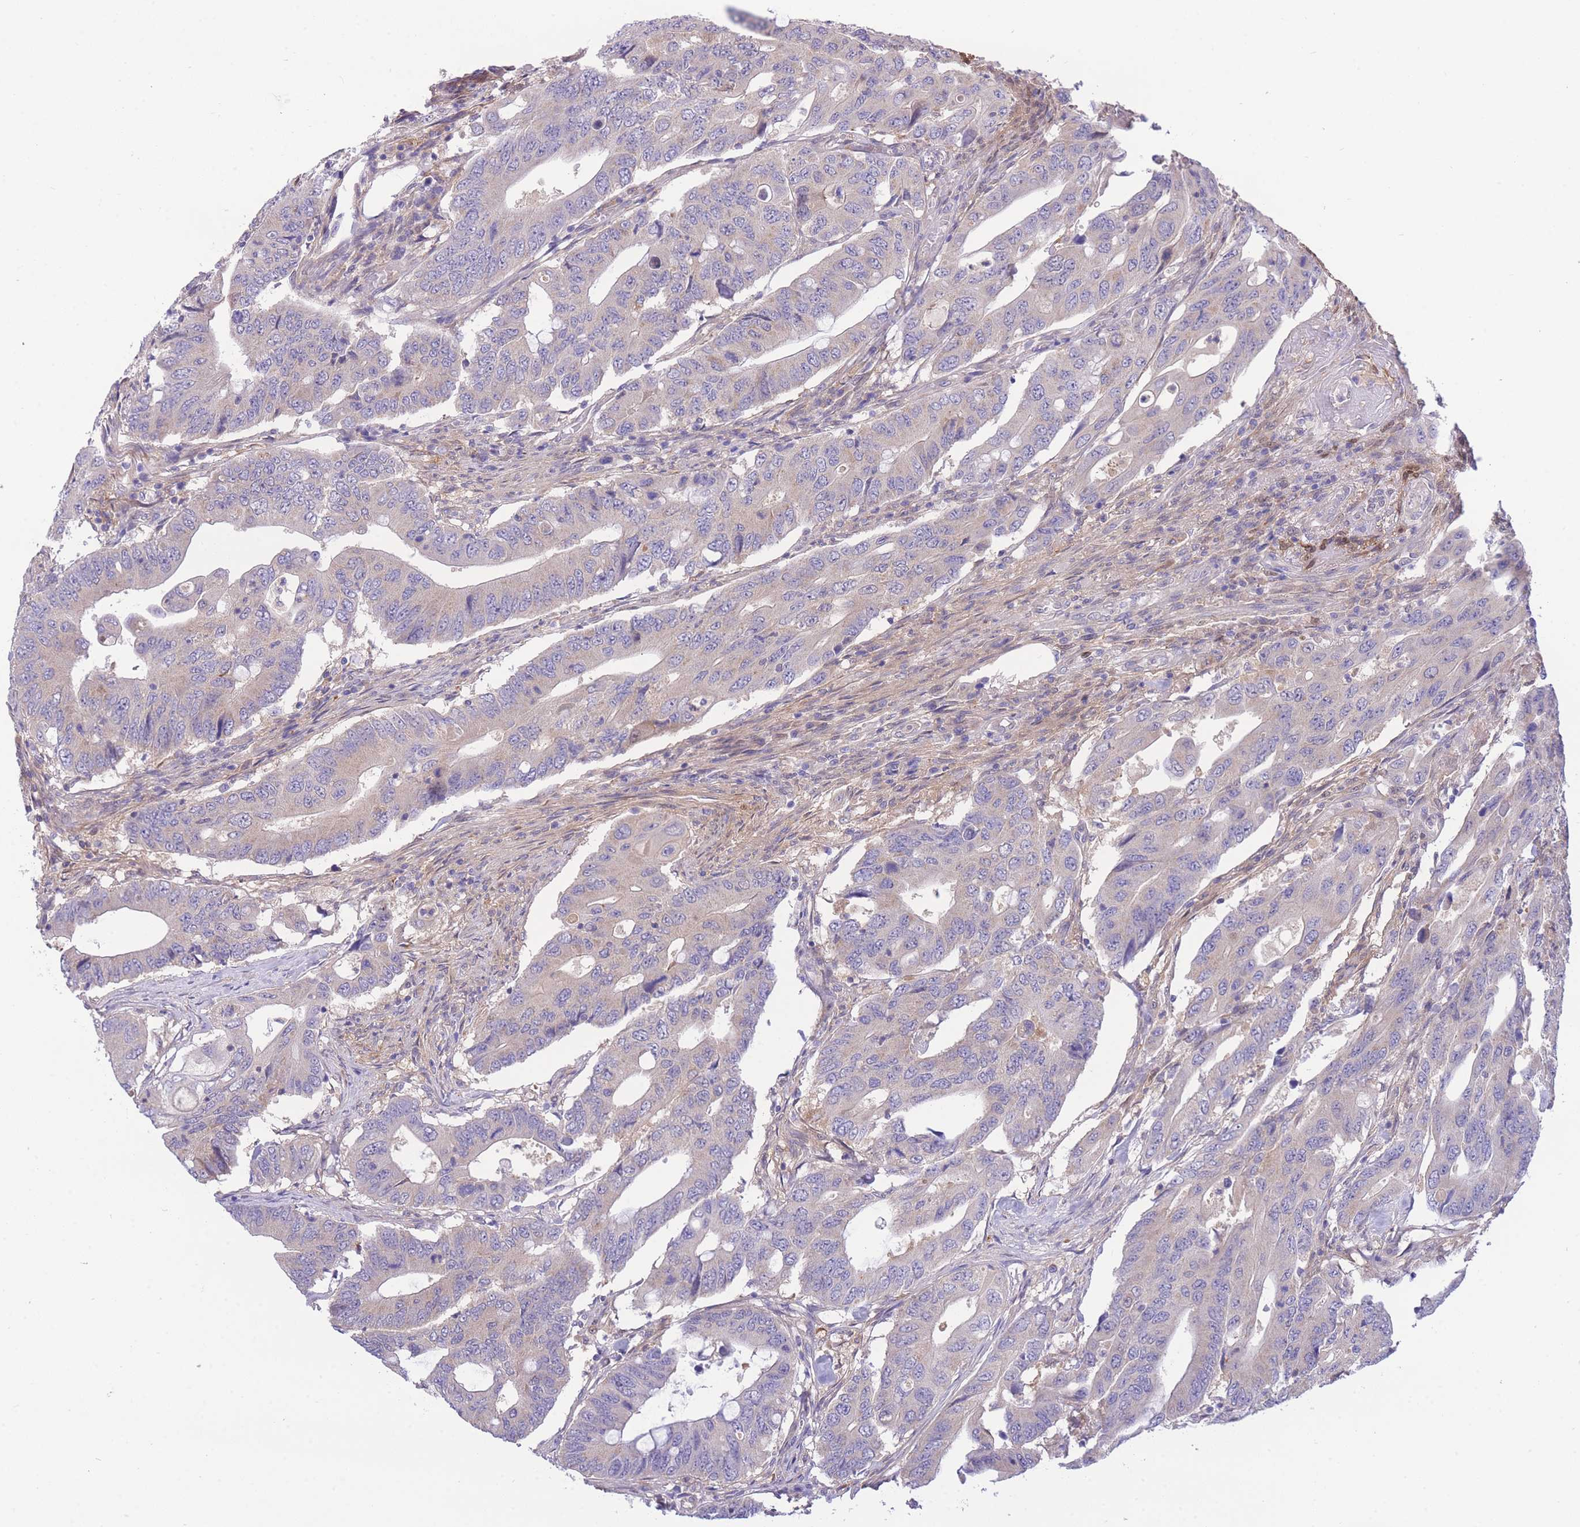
{"staining": {"intensity": "negative", "quantity": "none", "location": "none"}, "tissue": "colorectal cancer", "cell_type": "Tumor cells", "image_type": "cancer", "snomed": [{"axis": "morphology", "description": "Adenocarcinoma, NOS"}, {"axis": "topography", "description": "Colon"}], "caption": "A high-resolution photomicrograph shows IHC staining of colorectal cancer (adenocarcinoma), which demonstrates no significant positivity in tumor cells. (Brightfield microscopy of DAB (3,3'-diaminobenzidine) IHC at high magnification).", "gene": "NAMPT", "patient": {"sex": "male", "age": 71}}